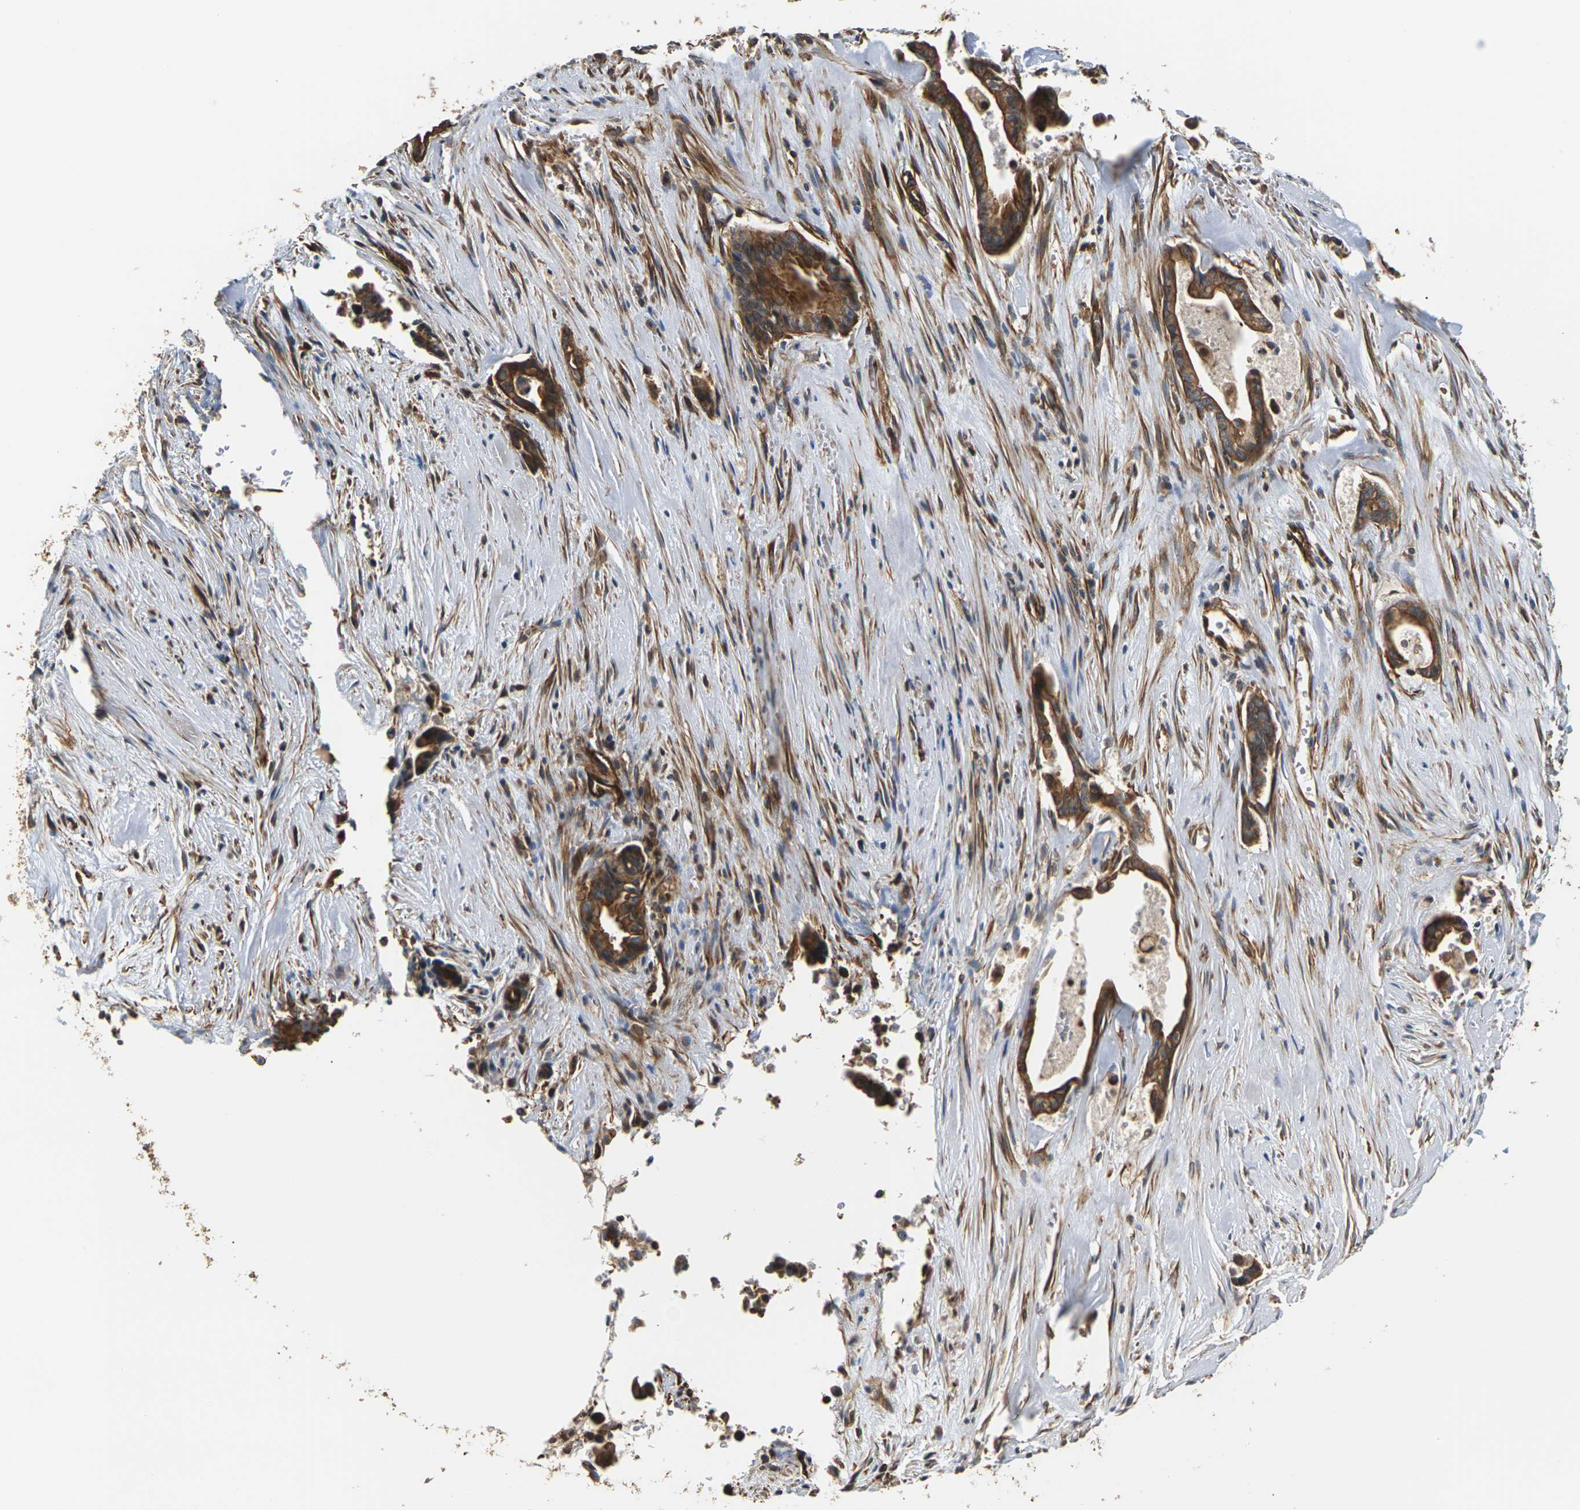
{"staining": {"intensity": "moderate", "quantity": ">75%", "location": "cytoplasmic/membranous"}, "tissue": "liver cancer", "cell_type": "Tumor cells", "image_type": "cancer", "snomed": [{"axis": "morphology", "description": "Cholangiocarcinoma"}, {"axis": "topography", "description": "Liver"}], "caption": "Approximately >75% of tumor cells in cholangiocarcinoma (liver) exhibit moderate cytoplasmic/membranous protein staining as visualized by brown immunohistochemical staining.", "gene": "PCDHB4", "patient": {"sex": "female", "age": 55}}